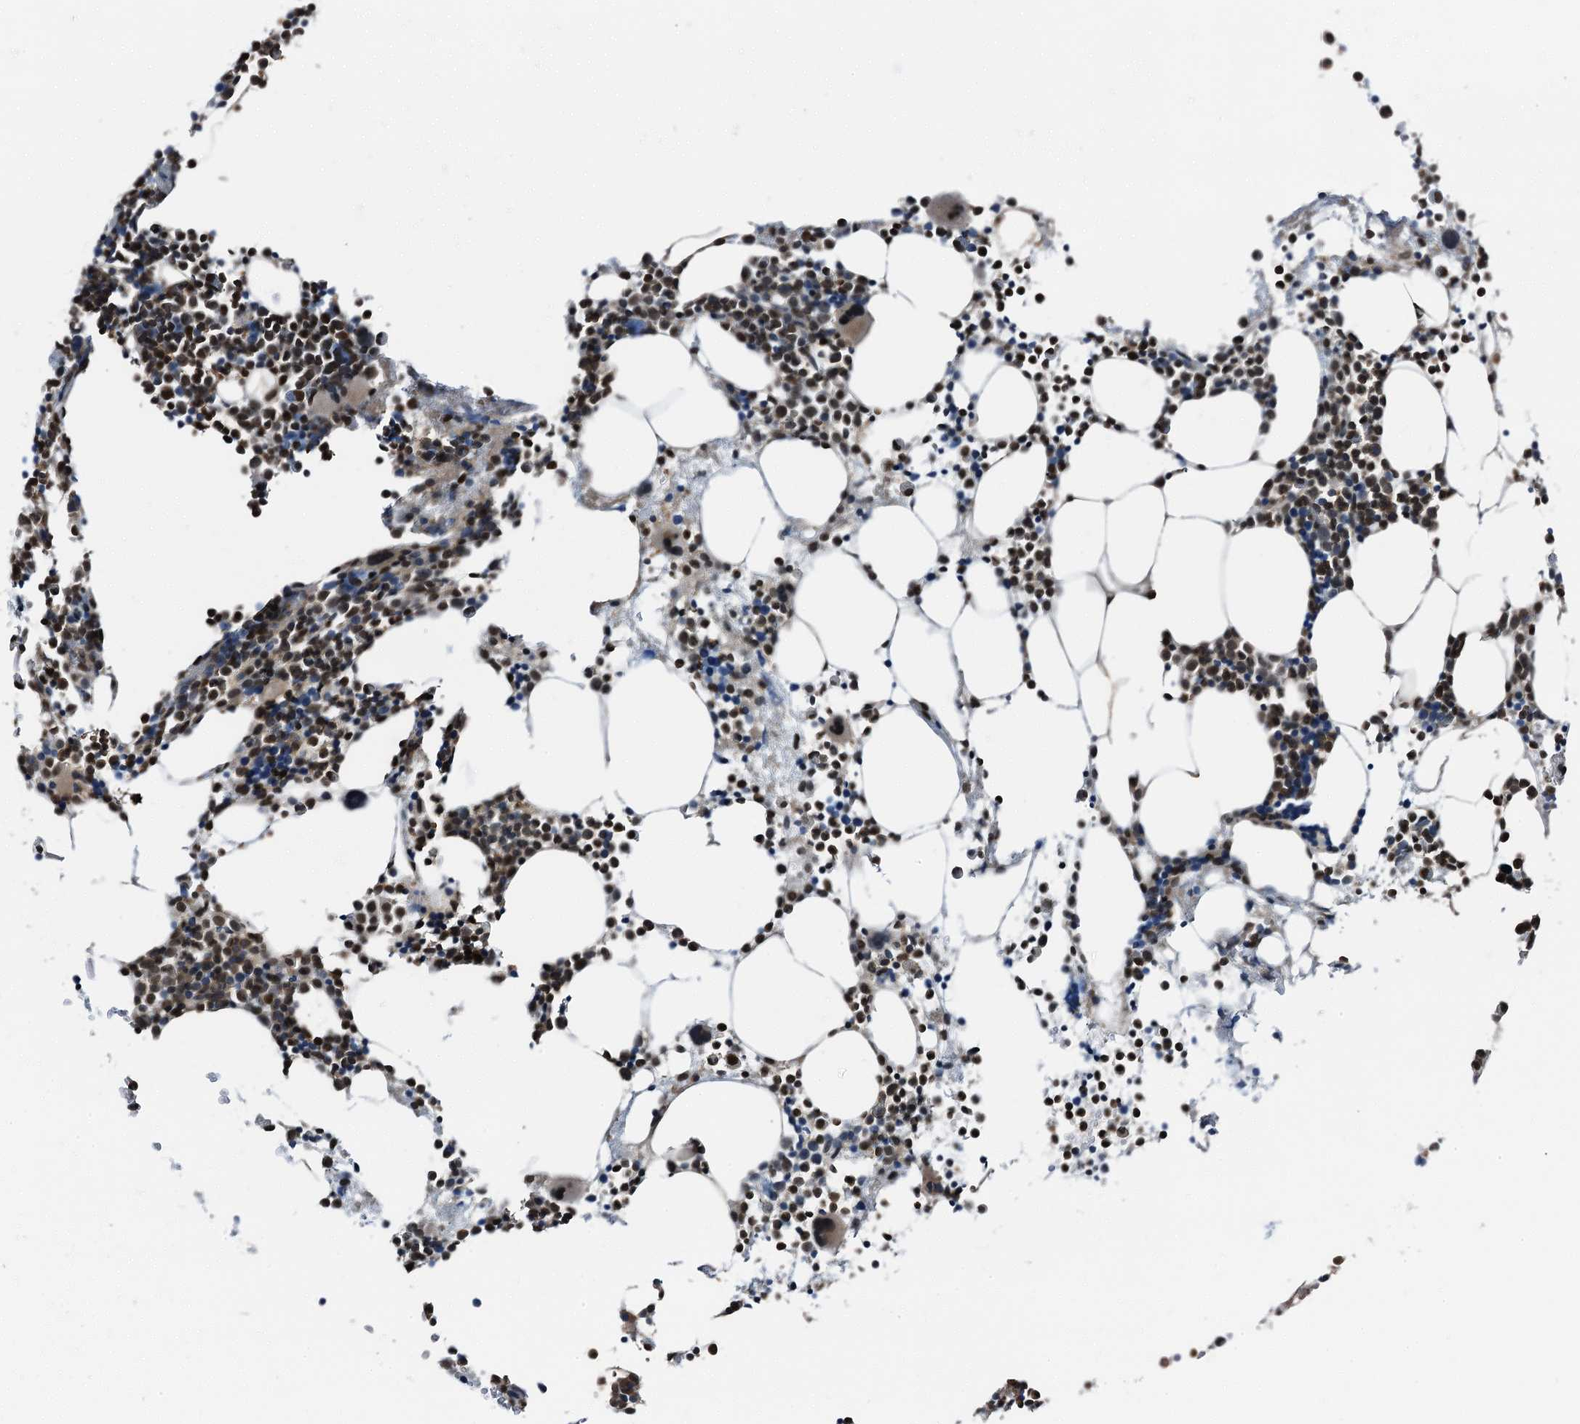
{"staining": {"intensity": "strong", "quantity": "25%-75%", "location": "cytoplasmic/membranous,nuclear"}, "tissue": "bone marrow", "cell_type": "Hematopoietic cells", "image_type": "normal", "snomed": [{"axis": "morphology", "description": "Normal tissue, NOS"}, {"axis": "topography", "description": "Bone marrow"}], "caption": "Bone marrow stained for a protein (brown) exhibits strong cytoplasmic/membranous,nuclear positive positivity in approximately 25%-75% of hematopoietic cells.", "gene": "ZNF609", "patient": {"sex": "female", "age": 52}}